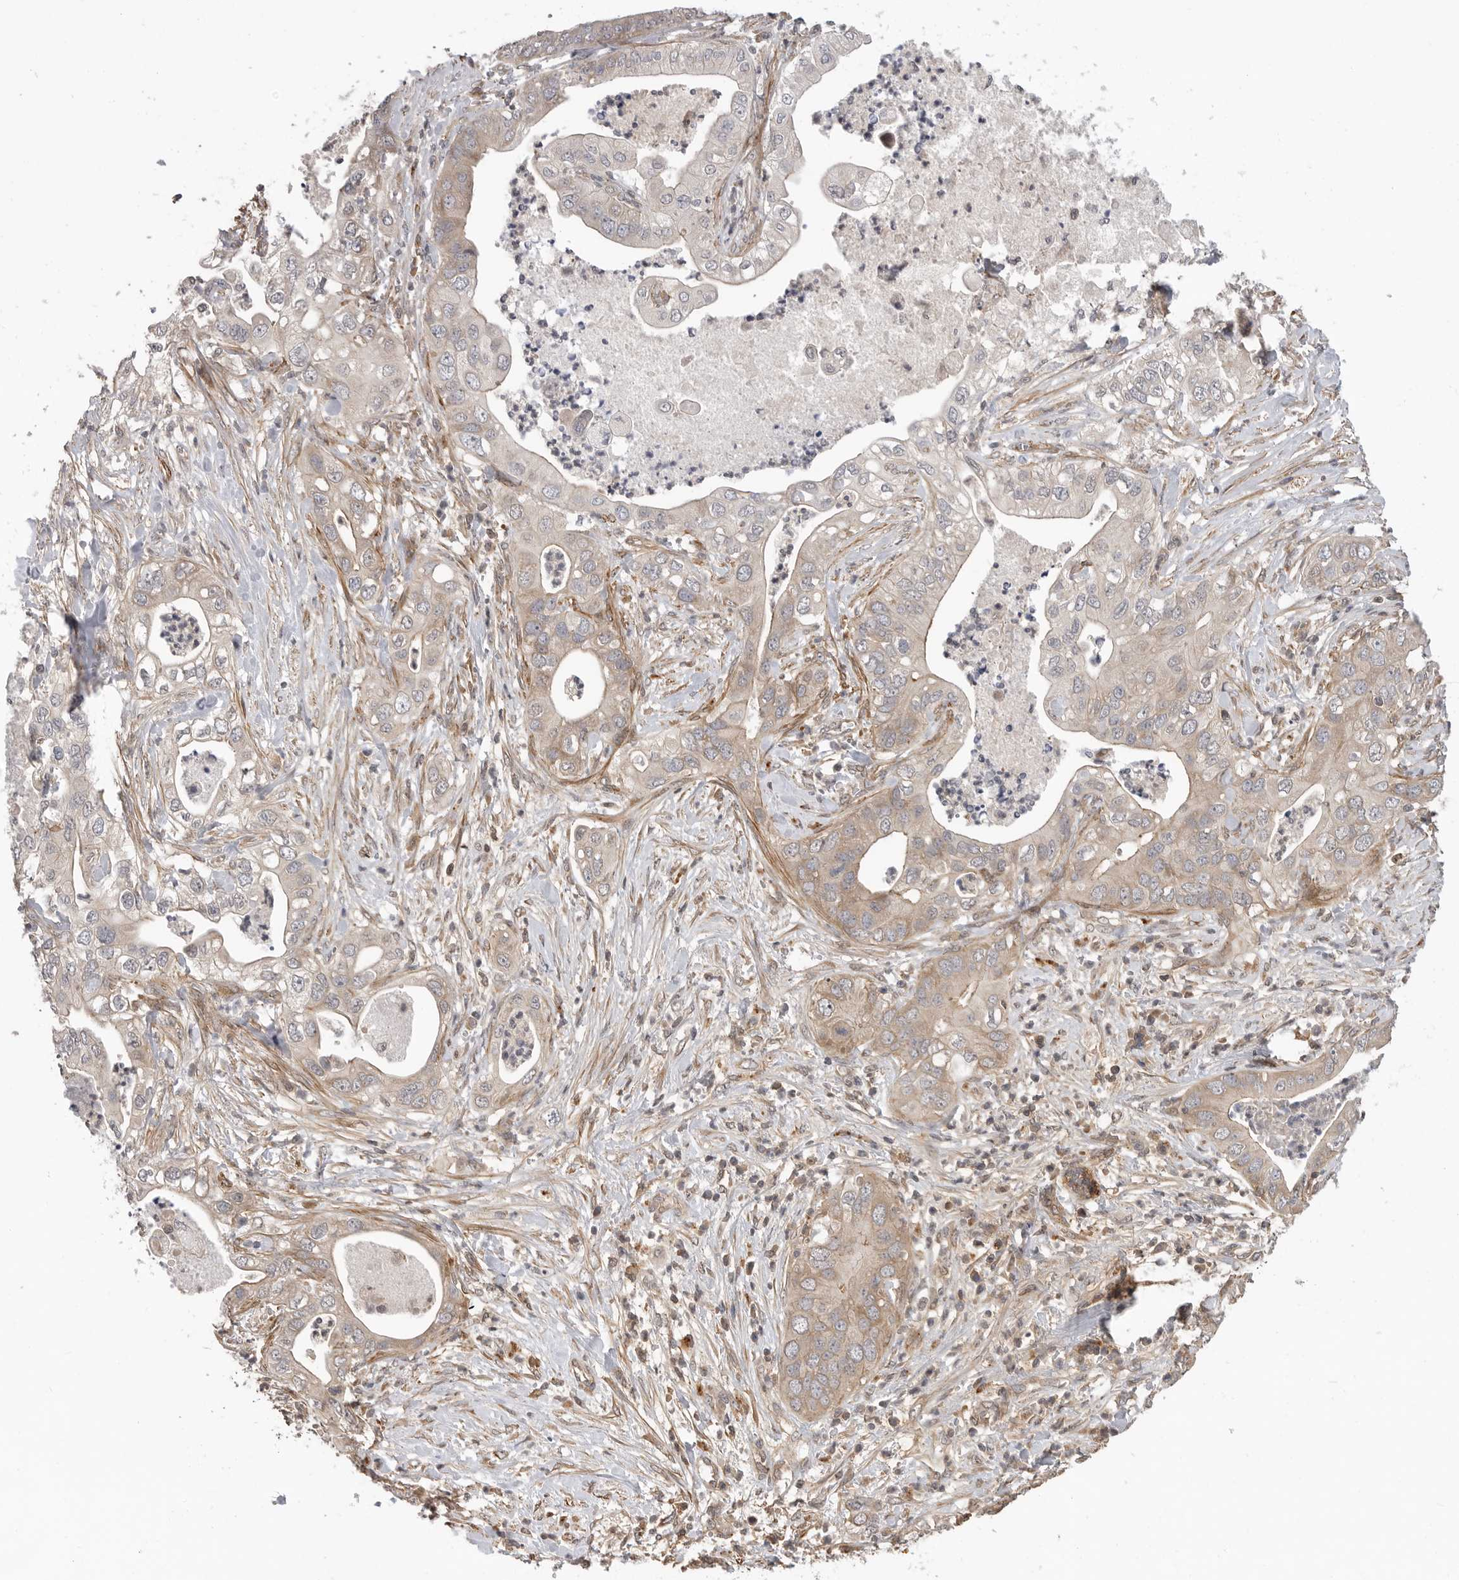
{"staining": {"intensity": "weak", "quantity": "<25%", "location": "cytoplasmic/membranous"}, "tissue": "pancreatic cancer", "cell_type": "Tumor cells", "image_type": "cancer", "snomed": [{"axis": "morphology", "description": "Adenocarcinoma, NOS"}, {"axis": "topography", "description": "Pancreas"}], "caption": "Immunohistochemical staining of human pancreatic adenocarcinoma demonstrates no significant positivity in tumor cells.", "gene": "TRIM56", "patient": {"sex": "female", "age": 78}}